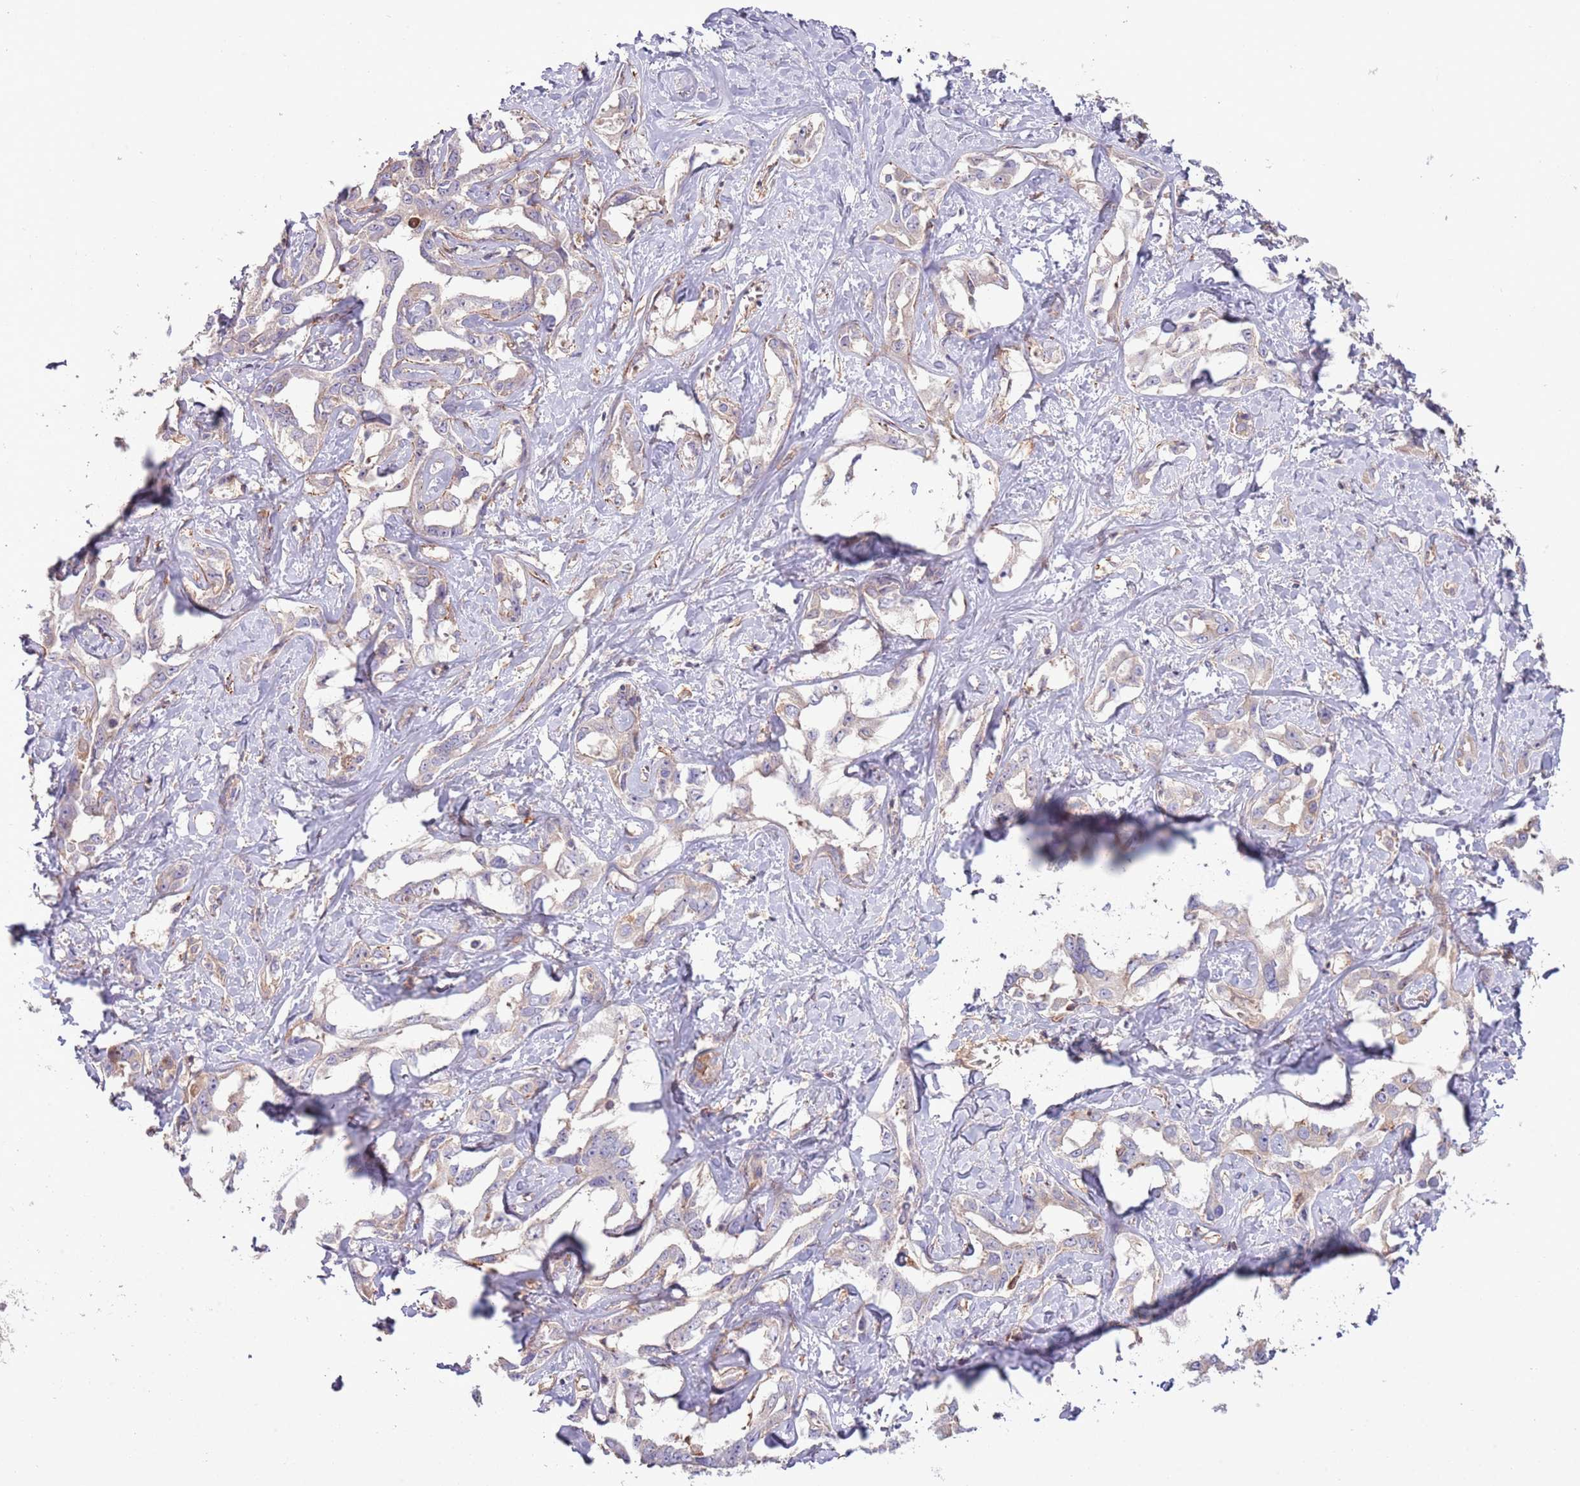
{"staining": {"intensity": "weak", "quantity": "<25%", "location": "cytoplasmic/membranous"}, "tissue": "liver cancer", "cell_type": "Tumor cells", "image_type": "cancer", "snomed": [{"axis": "morphology", "description": "Cholangiocarcinoma"}, {"axis": "topography", "description": "Liver"}], "caption": "IHC photomicrograph of human cholangiocarcinoma (liver) stained for a protein (brown), which displays no expression in tumor cells.", "gene": "LPIN2", "patient": {"sex": "male", "age": 59}}